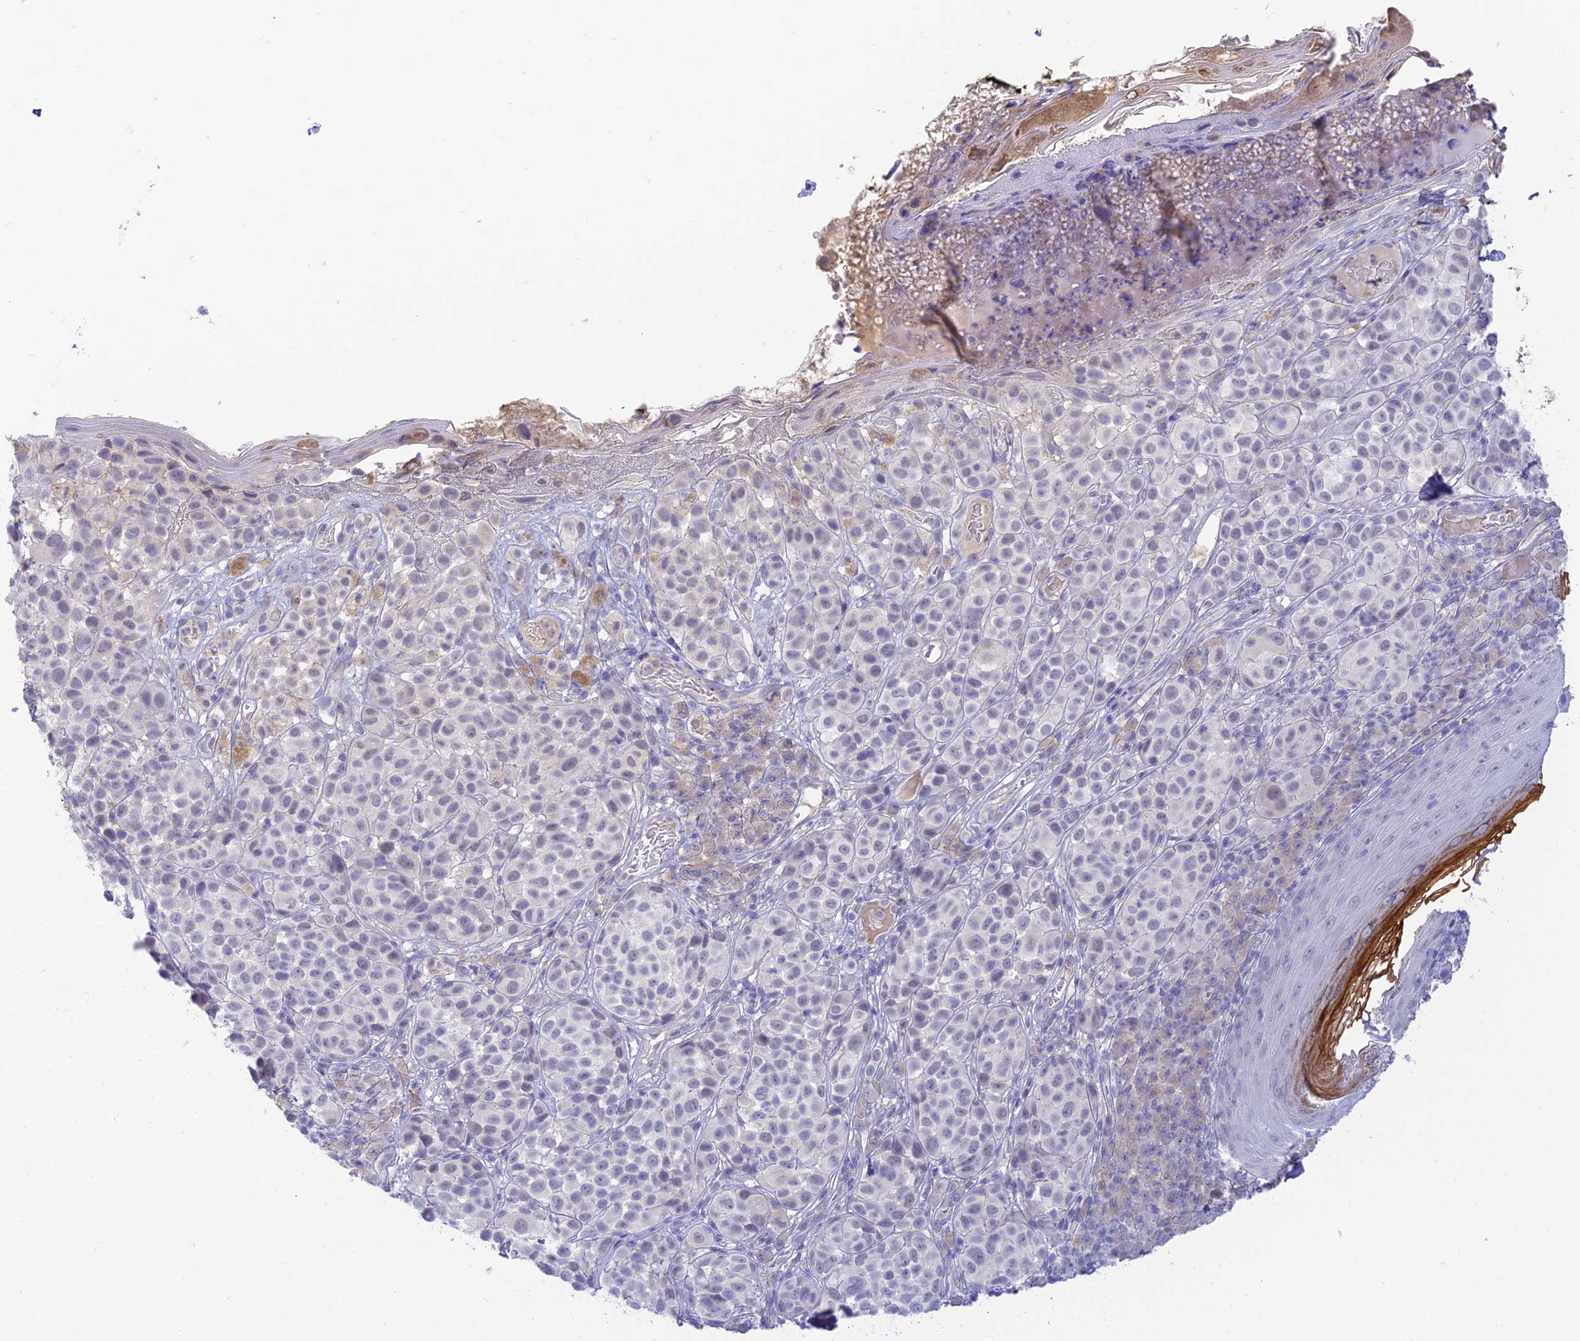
{"staining": {"intensity": "negative", "quantity": "none", "location": "none"}, "tissue": "melanoma", "cell_type": "Tumor cells", "image_type": "cancer", "snomed": [{"axis": "morphology", "description": "Malignant melanoma, NOS"}, {"axis": "topography", "description": "Skin"}], "caption": "This is an immunohistochemistry (IHC) photomicrograph of malignant melanoma. There is no staining in tumor cells.", "gene": "INTS13", "patient": {"sex": "male", "age": 38}}